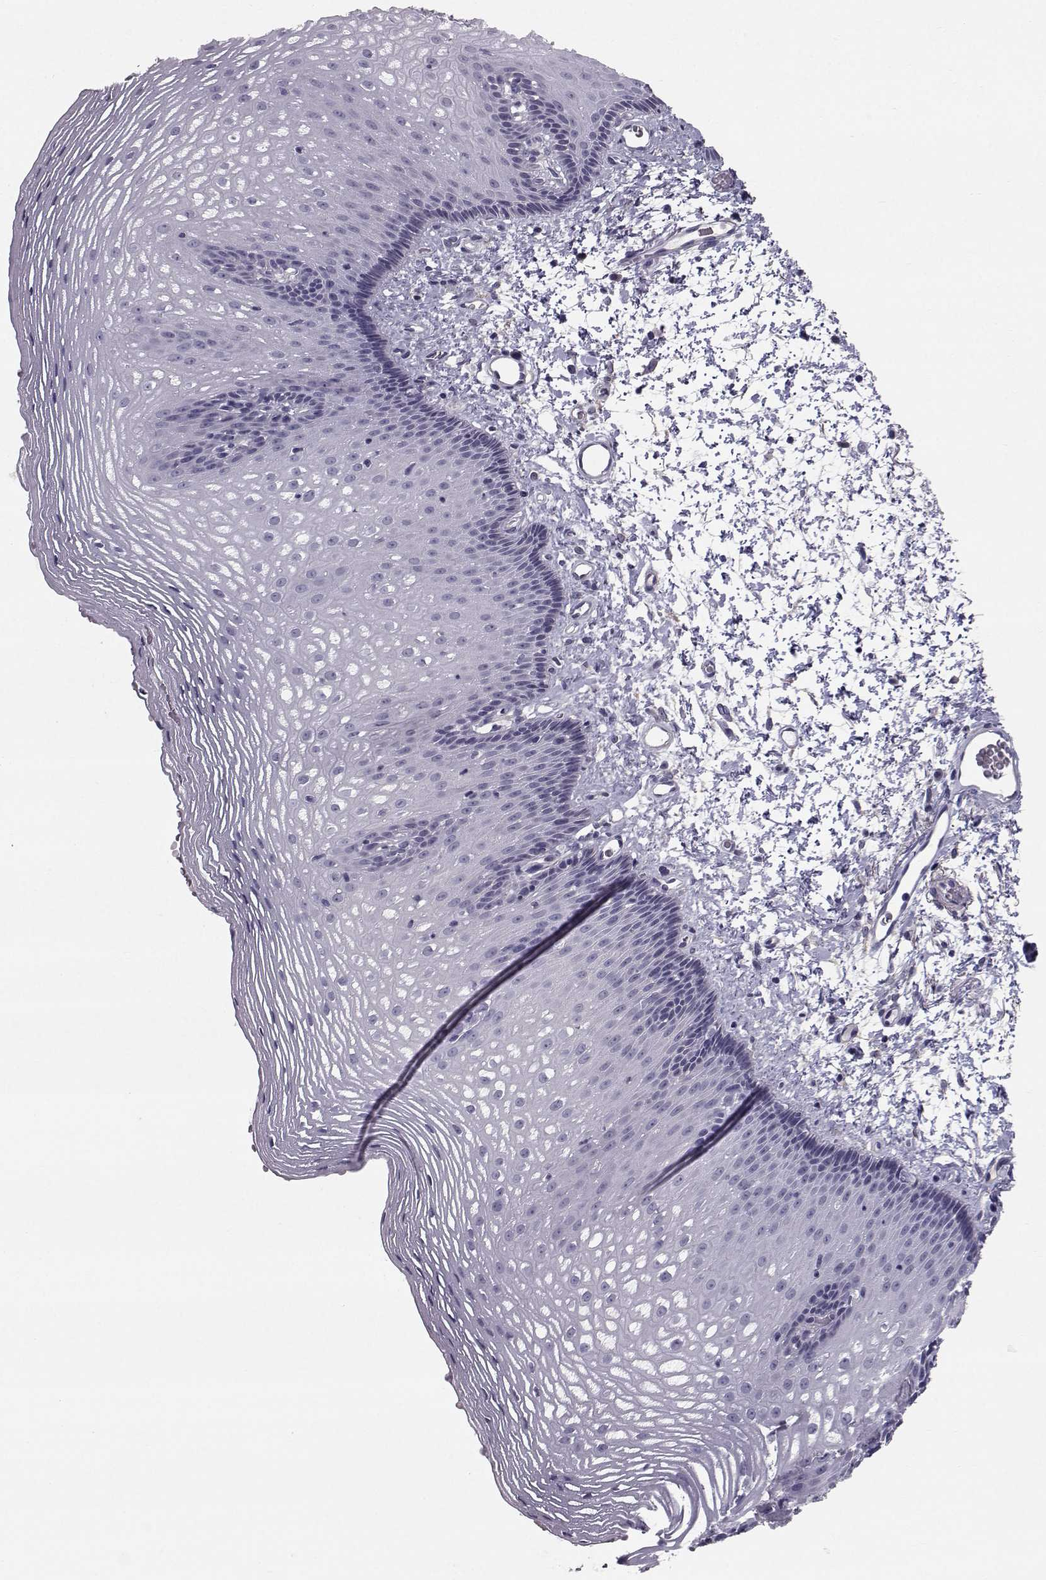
{"staining": {"intensity": "negative", "quantity": "none", "location": "none"}, "tissue": "esophagus", "cell_type": "Squamous epithelial cells", "image_type": "normal", "snomed": [{"axis": "morphology", "description": "Normal tissue, NOS"}, {"axis": "topography", "description": "Esophagus"}], "caption": "Unremarkable esophagus was stained to show a protein in brown. There is no significant expression in squamous epithelial cells. (DAB immunohistochemistry with hematoxylin counter stain).", "gene": "SPDYE4", "patient": {"sex": "male", "age": 76}}